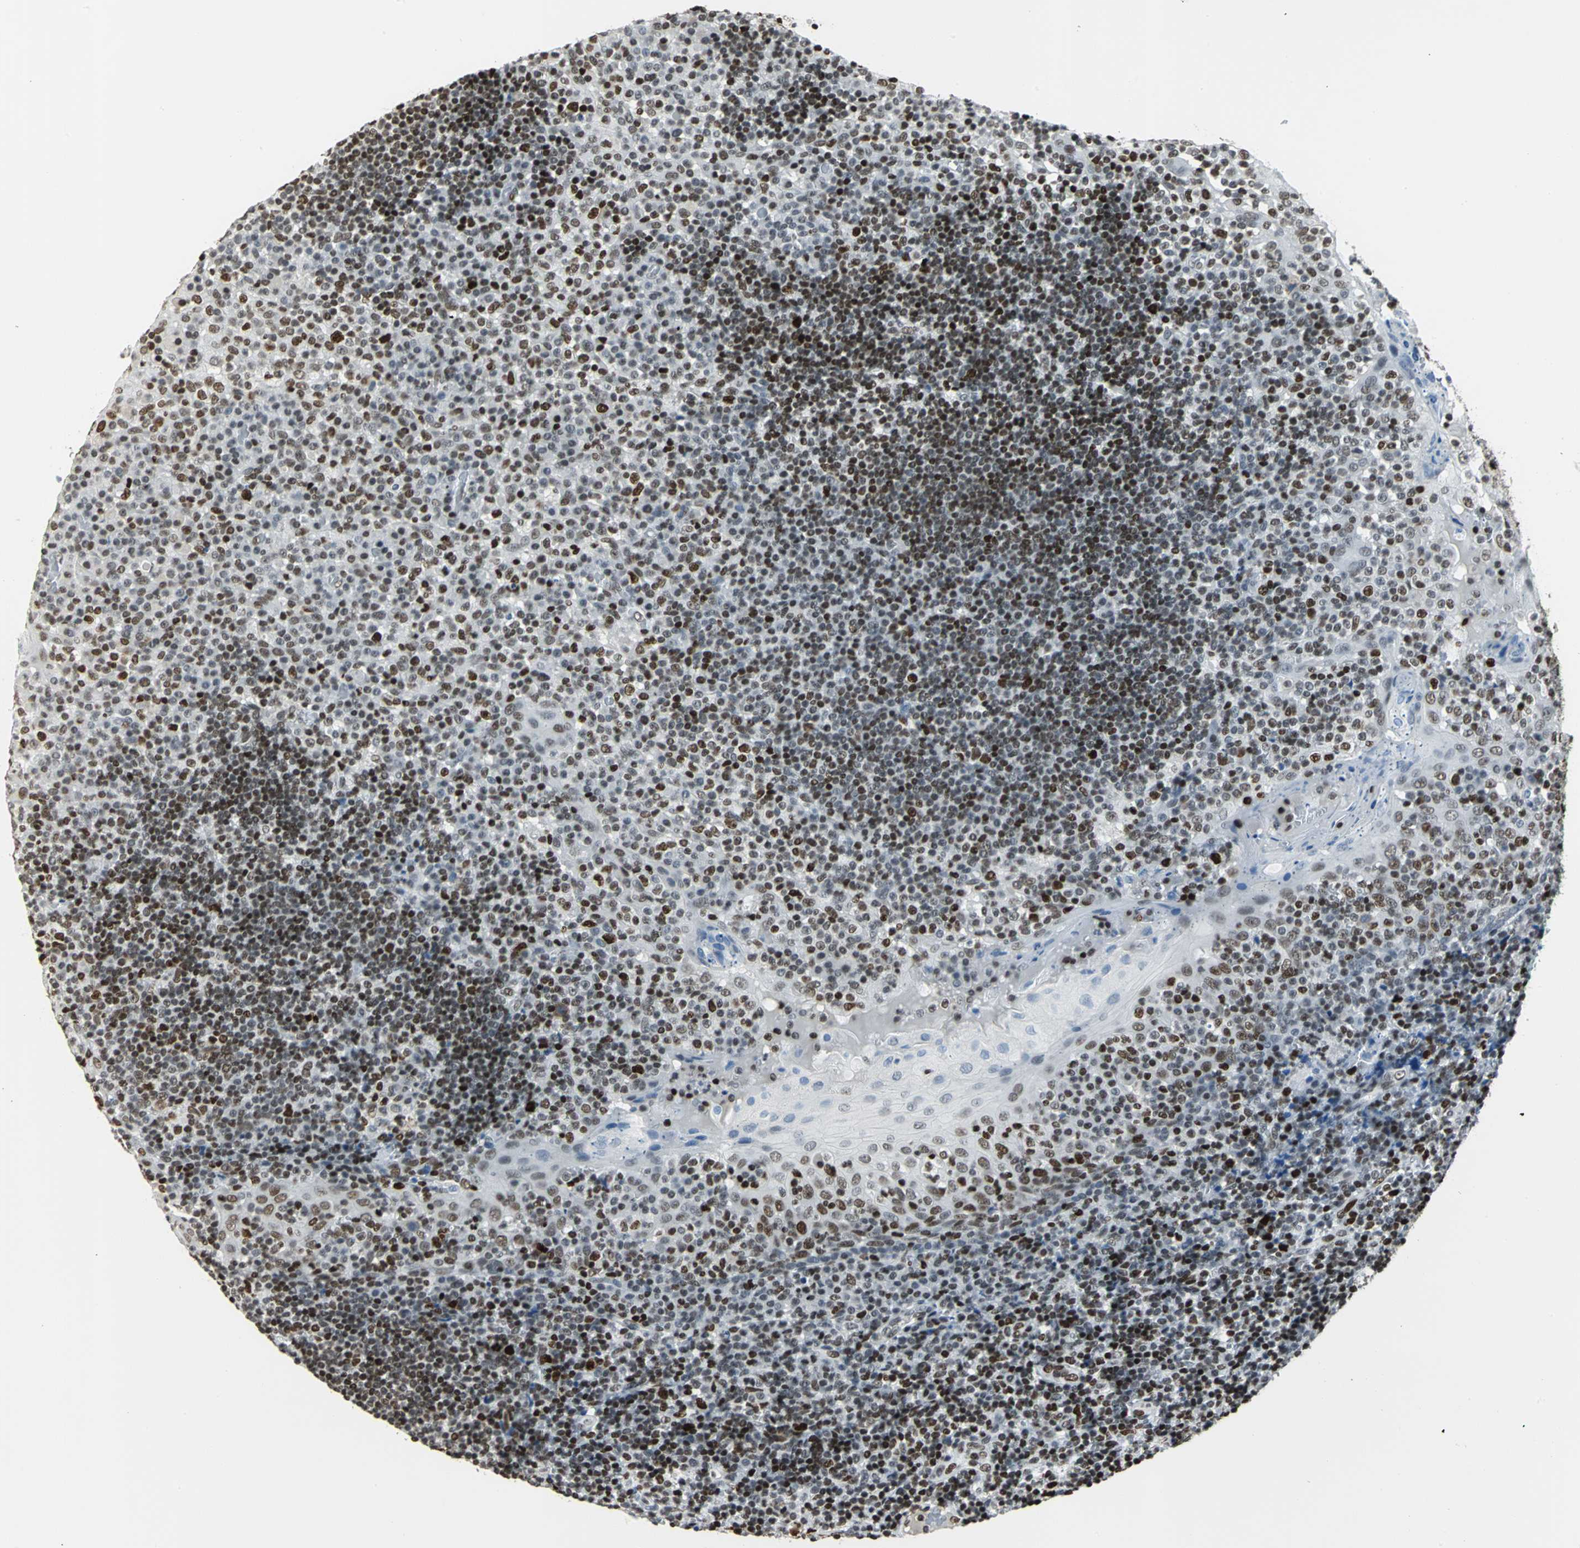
{"staining": {"intensity": "strong", "quantity": ">75%", "location": "nuclear"}, "tissue": "tonsil", "cell_type": "Germinal center cells", "image_type": "normal", "snomed": [{"axis": "morphology", "description": "Normal tissue, NOS"}, {"axis": "topography", "description": "Tonsil"}], "caption": "This is a histology image of IHC staining of benign tonsil, which shows strong staining in the nuclear of germinal center cells.", "gene": "HNRNPD", "patient": {"sex": "female", "age": 40}}